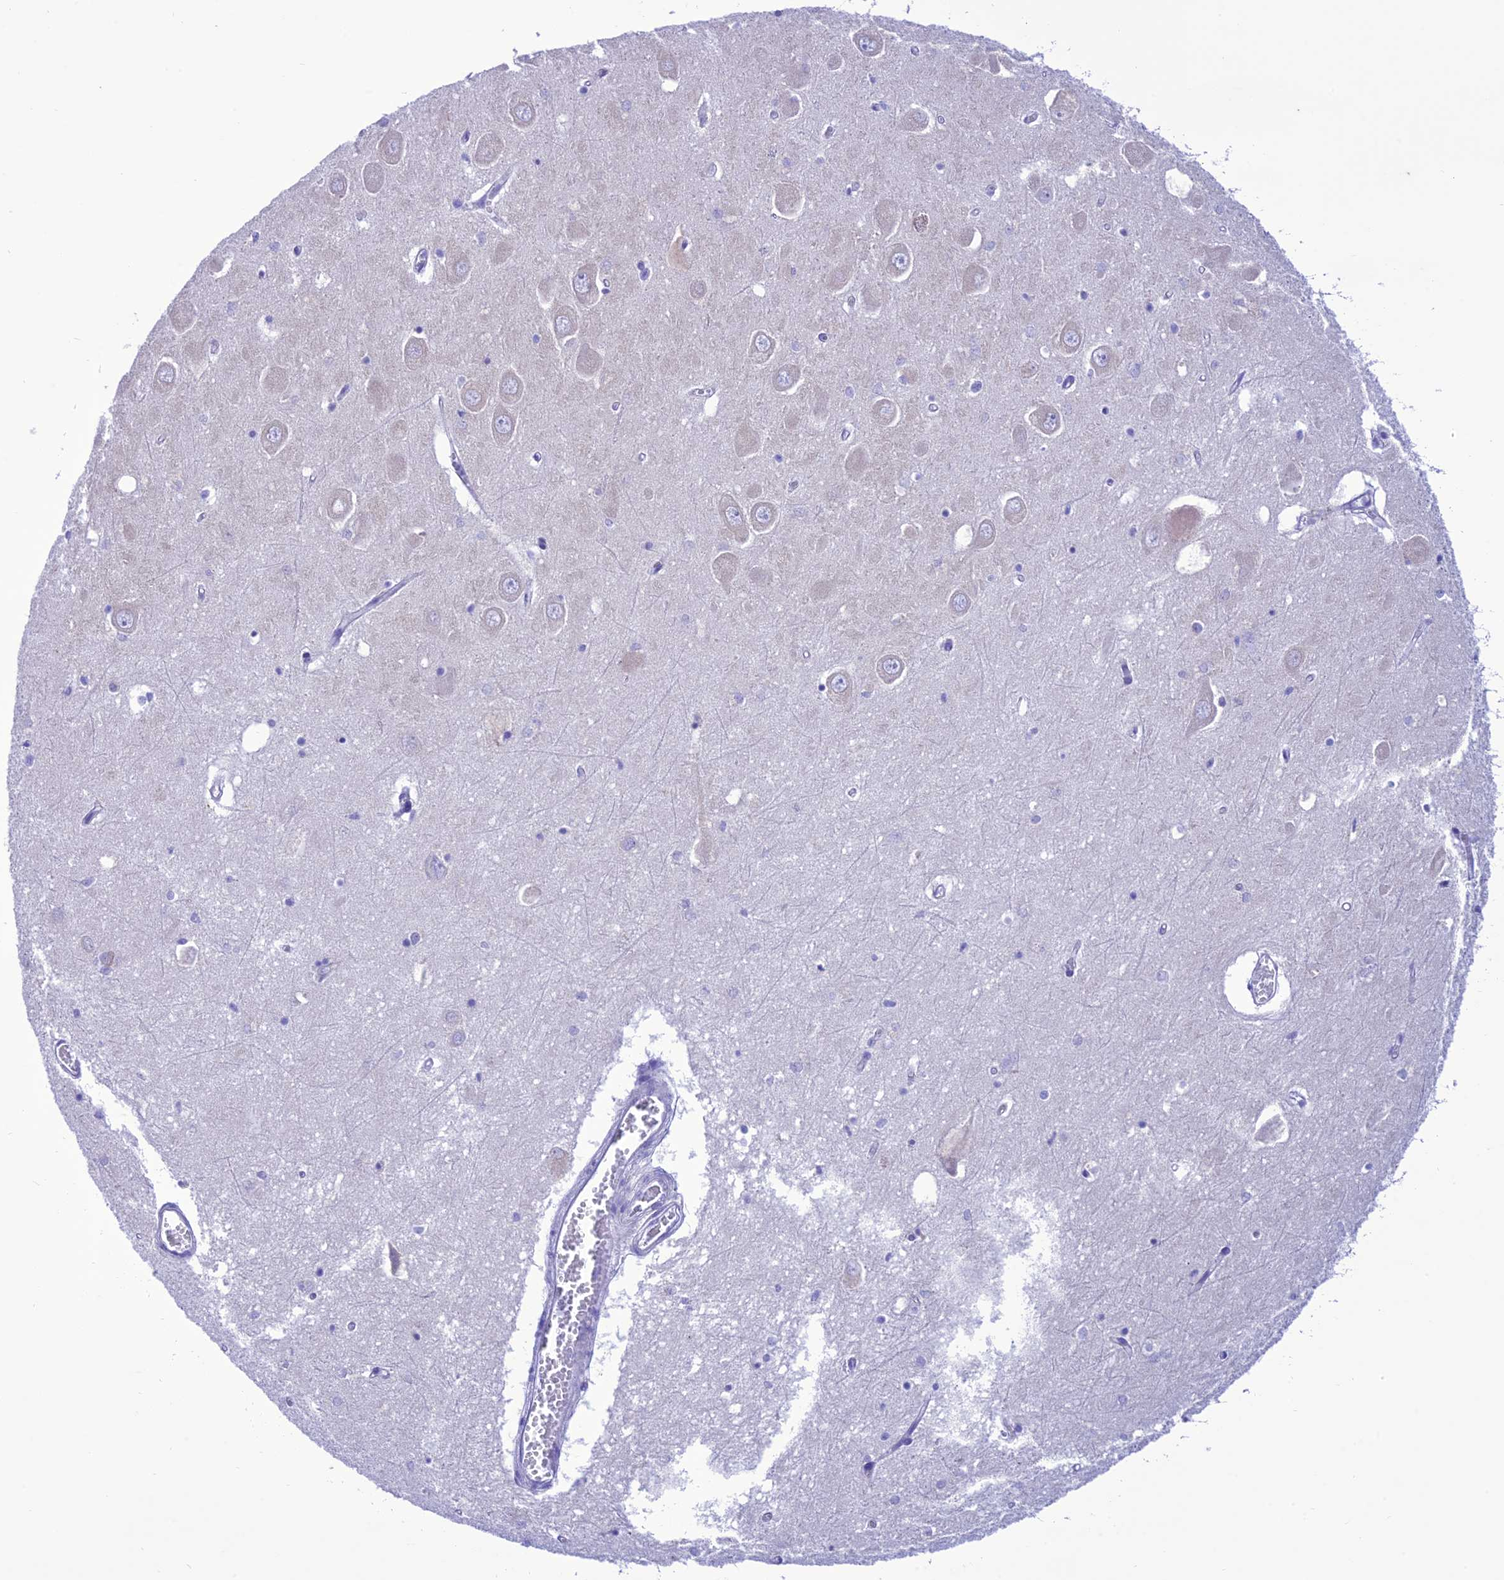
{"staining": {"intensity": "negative", "quantity": "none", "location": "none"}, "tissue": "hippocampus", "cell_type": "Glial cells", "image_type": "normal", "snomed": [{"axis": "morphology", "description": "Normal tissue, NOS"}, {"axis": "topography", "description": "Hippocampus"}], "caption": "A high-resolution histopathology image shows immunohistochemistry (IHC) staining of benign hippocampus, which demonstrates no significant staining in glial cells.", "gene": "VPS52", "patient": {"sex": "male", "age": 70}}